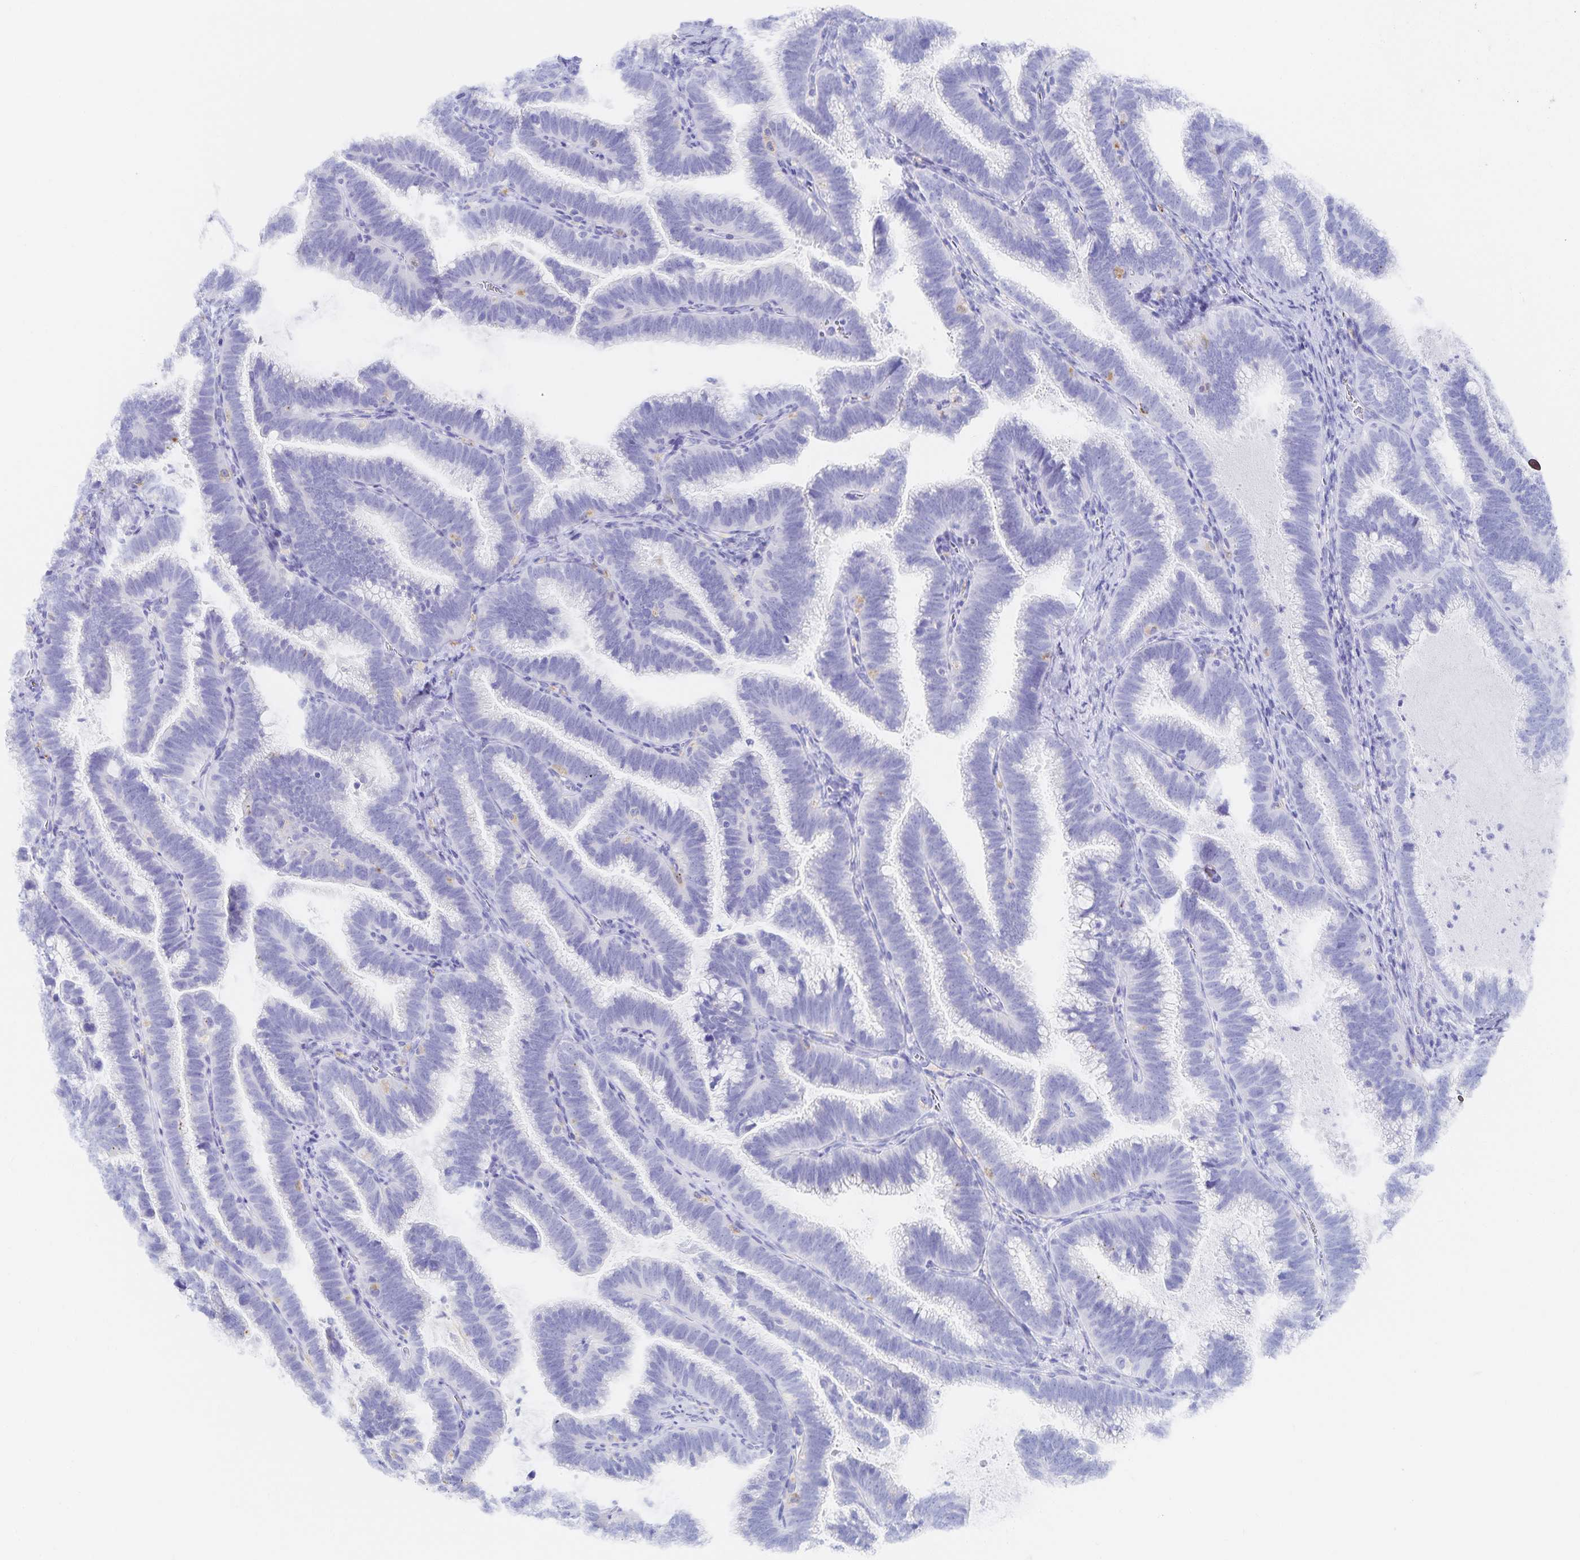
{"staining": {"intensity": "negative", "quantity": "none", "location": "none"}, "tissue": "cervical cancer", "cell_type": "Tumor cells", "image_type": "cancer", "snomed": [{"axis": "morphology", "description": "Adenocarcinoma, NOS"}, {"axis": "topography", "description": "Cervix"}], "caption": "Tumor cells show no significant expression in cervical adenocarcinoma. Brightfield microscopy of immunohistochemistry (IHC) stained with DAB (brown) and hematoxylin (blue), captured at high magnification.", "gene": "SNTN", "patient": {"sex": "female", "age": 61}}